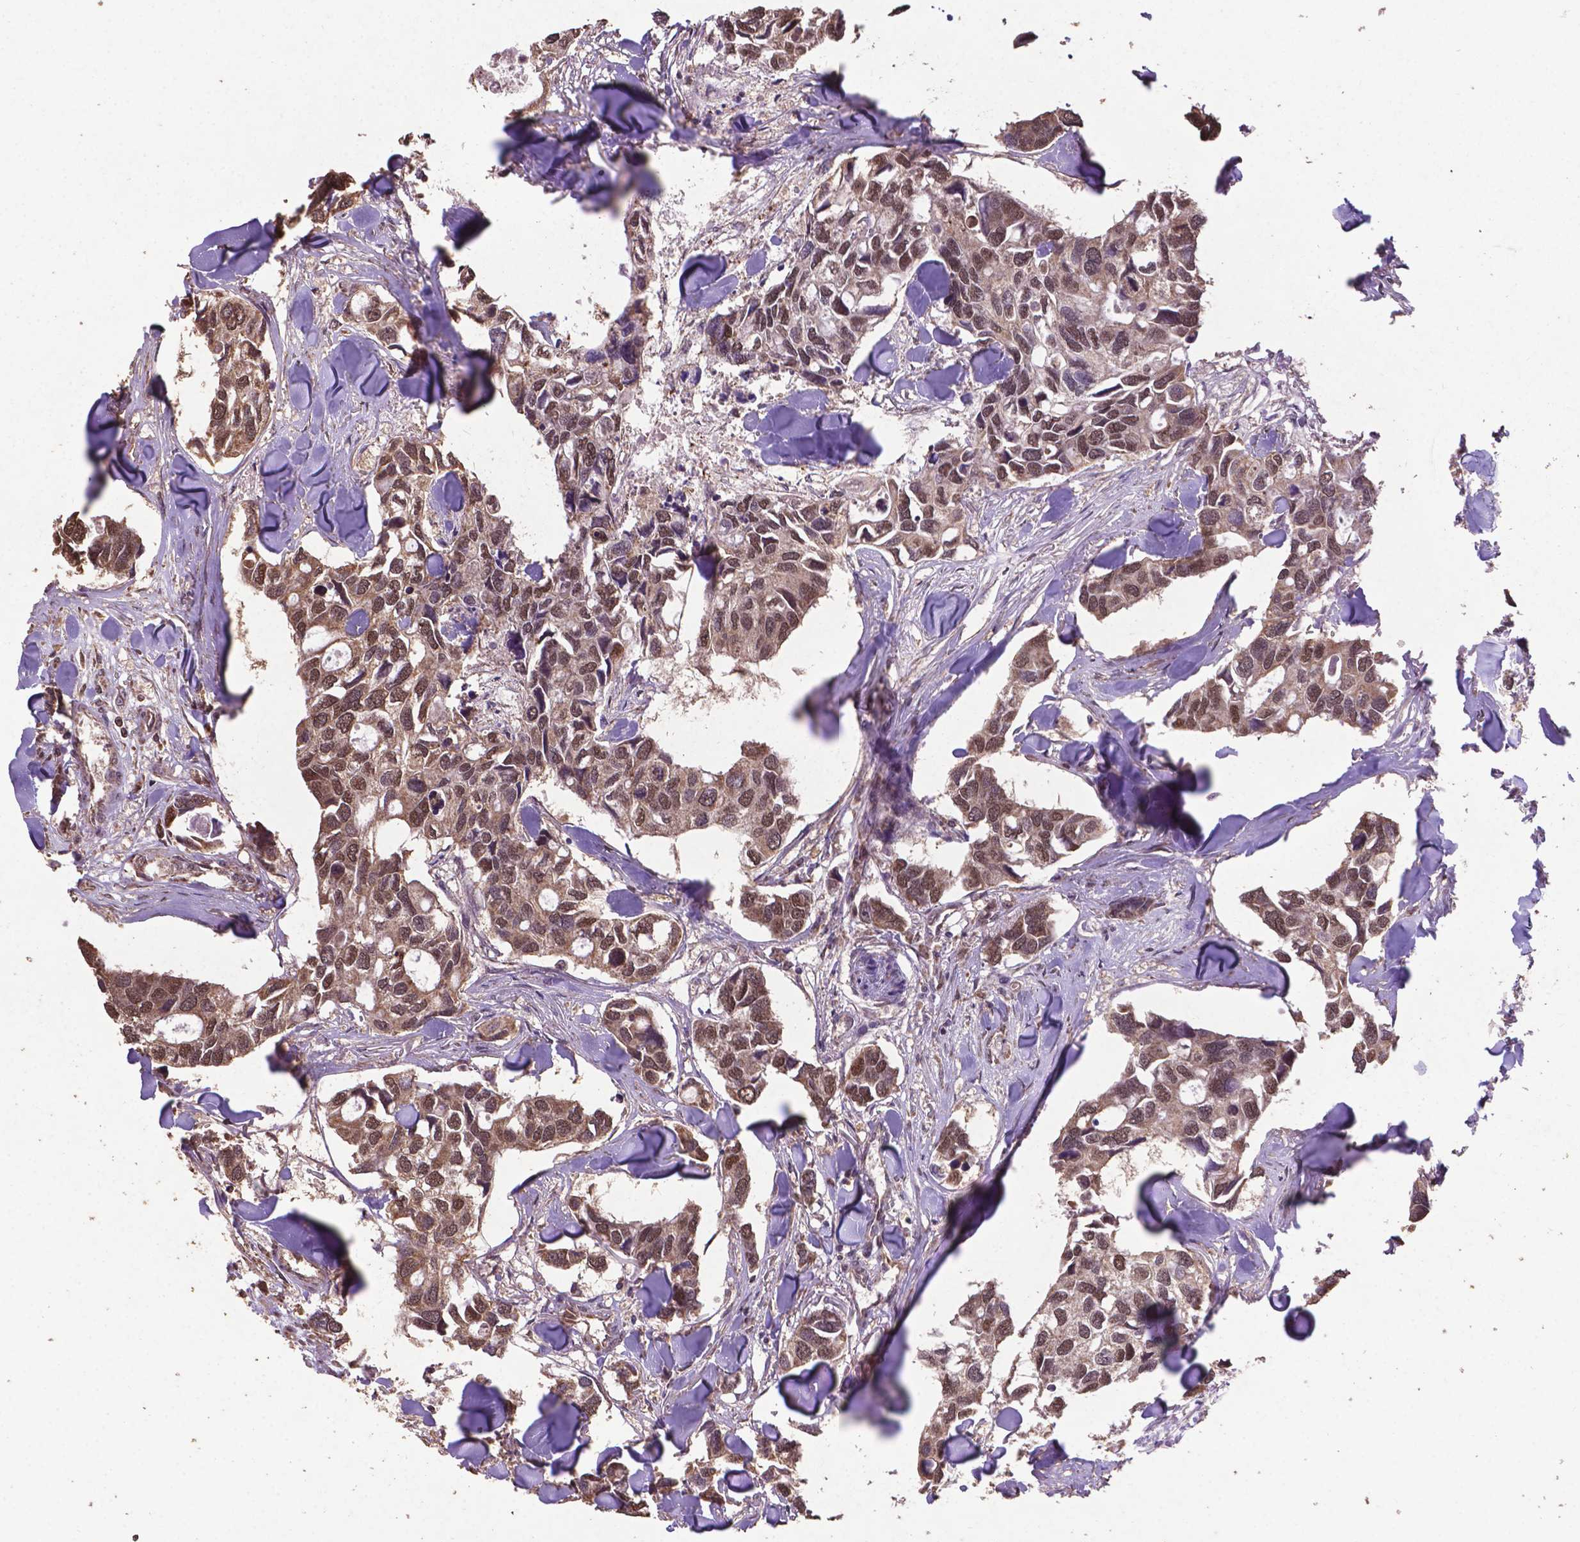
{"staining": {"intensity": "moderate", "quantity": ">75%", "location": "cytoplasmic/membranous,nuclear"}, "tissue": "breast cancer", "cell_type": "Tumor cells", "image_type": "cancer", "snomed": [{"axis": "morphology", "description": "Duct carcinoma"}, {"axis": "topography", "description": "Breast"}], "caption": "IHC (DAB (3,3'-diaminobenzidine)) staining of human breast invasive ductal carcinoma exhibits moderate cytoplasmic/membranous and nuclear protein expression in approximately >75% of tumor cells. The protein is stained brown, and the nuclei are stained in blue (DAB IHC with brightfield microscopy, high magnification).", "gene": "DCAF1", "patient": {"sex": "female", "age": 83}}